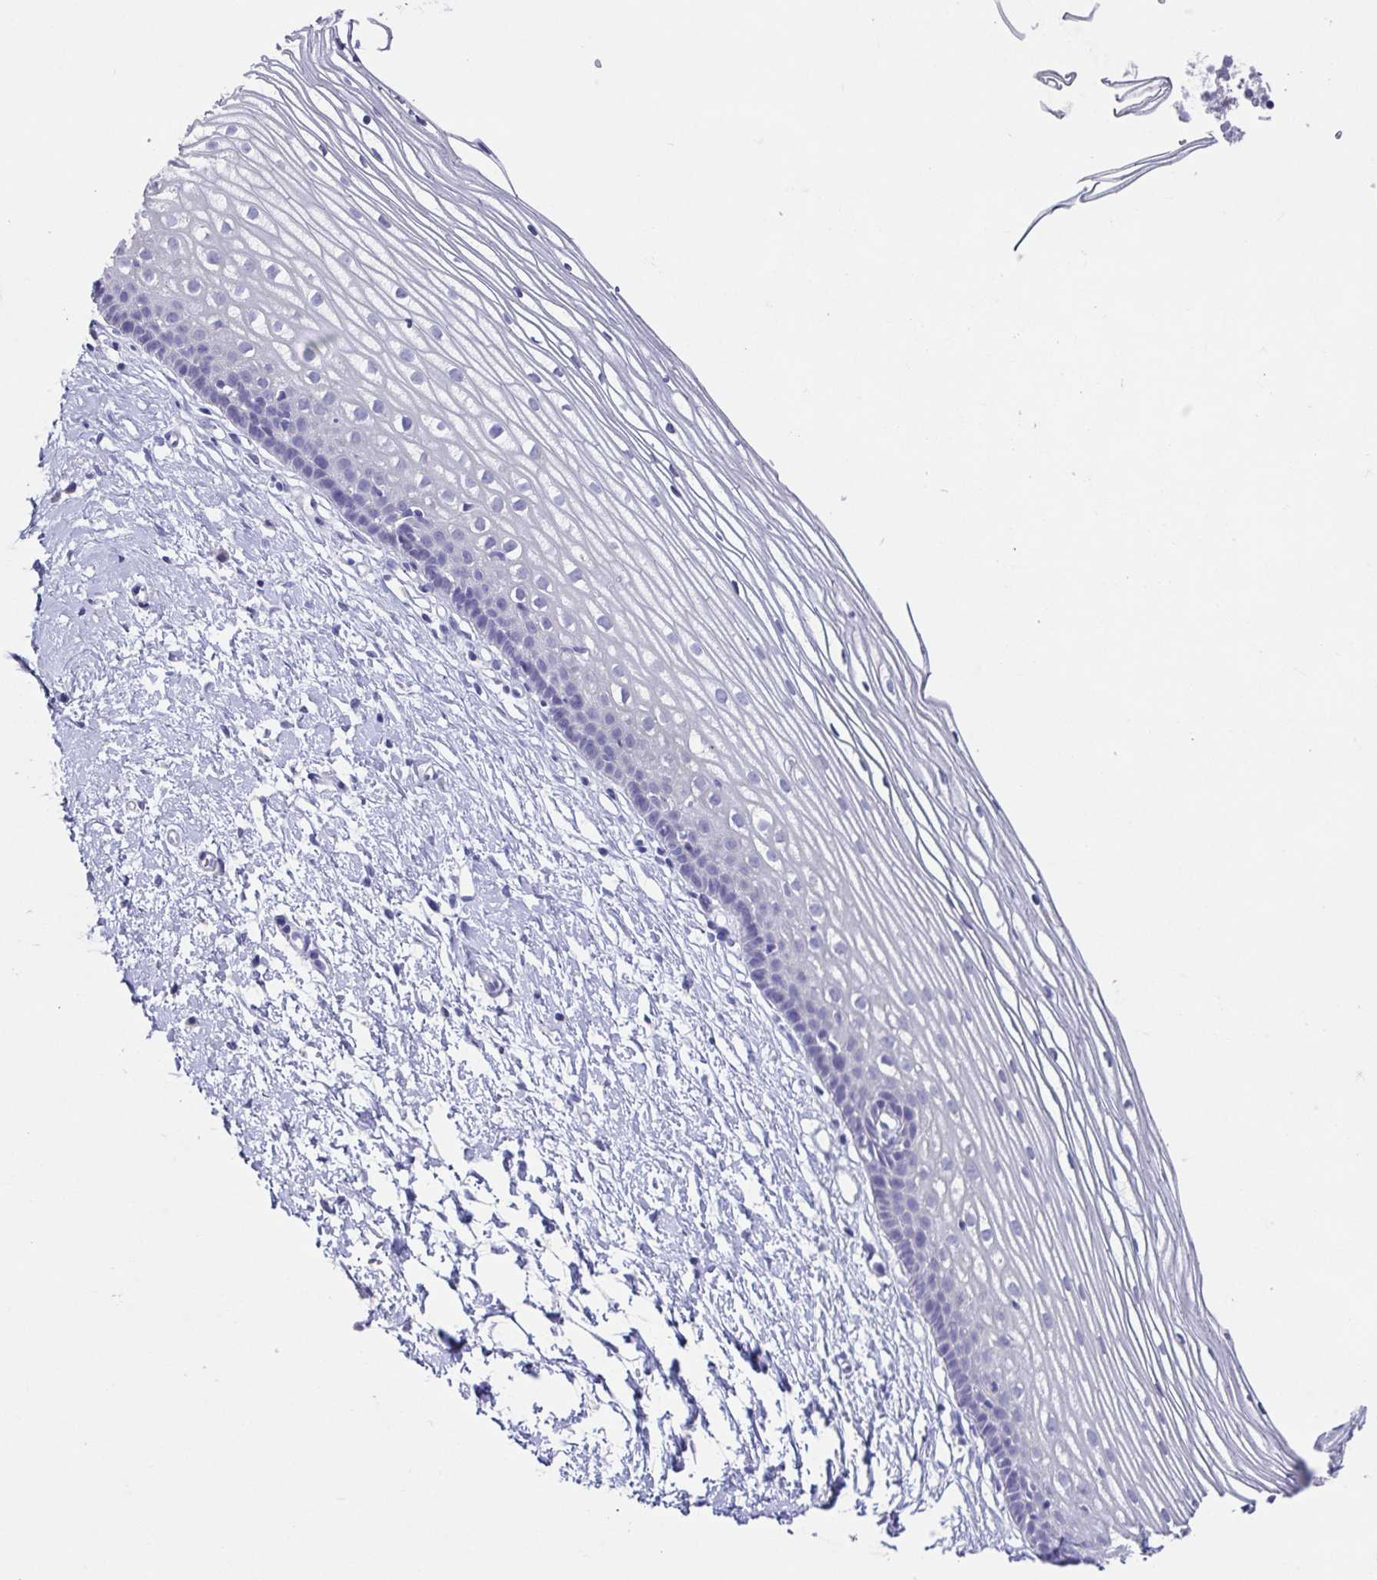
{"staining": {"intensity": "negative", "quantity": "none", "location": "none"}, "tissue": "cervix", "cell_type": "Glandular cells", "image_type": "normal", "snomed": [{"axis": "morphology", "description": "Normal tissue, NOS"}, {"axis": "topography", "description": "Cervix"}], "caption": "Image shows no protein staining in glandular cells of benign cervix.", "gene": "RDH11", "patient": {"sex": "female", "age": 40}}